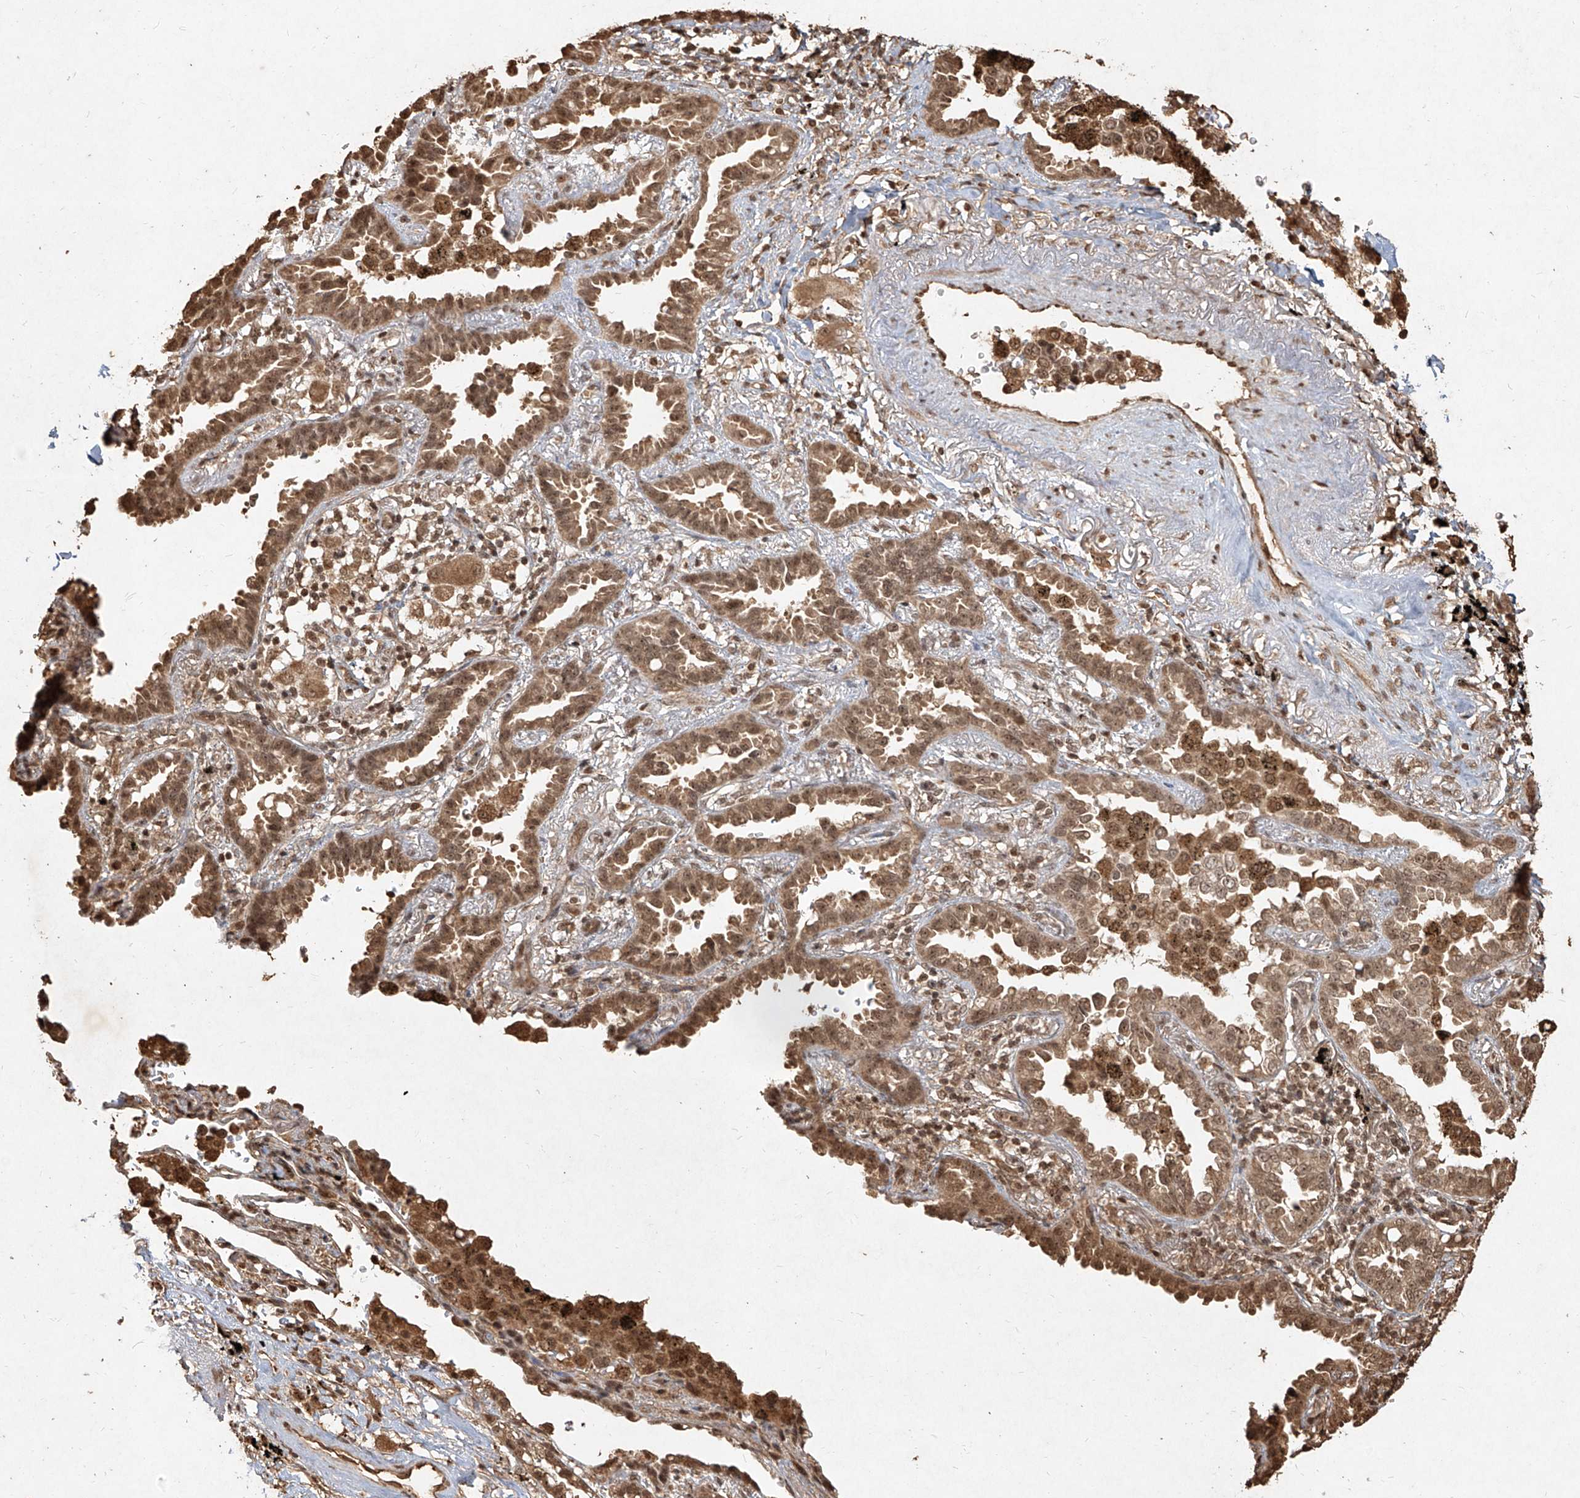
{"staining": {"intensity": "moderate", "quantity": ">75%", "location": "cytoplasmic/membranous,nuclear"}, "tissue": "lung cancer", "cell_type": "Tumor cells", "image_type": "cancer", "snomed": [{"axis": "morphology", "description": "Normal tissue, NOS"}, {"axis": "morphology", "description": "Adenocarcinoma, NOS"}, {"axis": "topography", "description": "Lung"}], "caption": "This micrograph shows immunohistochemistry (IHC) staining of human adenocarcinoma (lung), with medium moderate cytoplasmic/membranous and nuclear positivity in about >75% of tumor cells.", "gene": "UBE2K", "patient": {"sex": "male", "age": 59}}